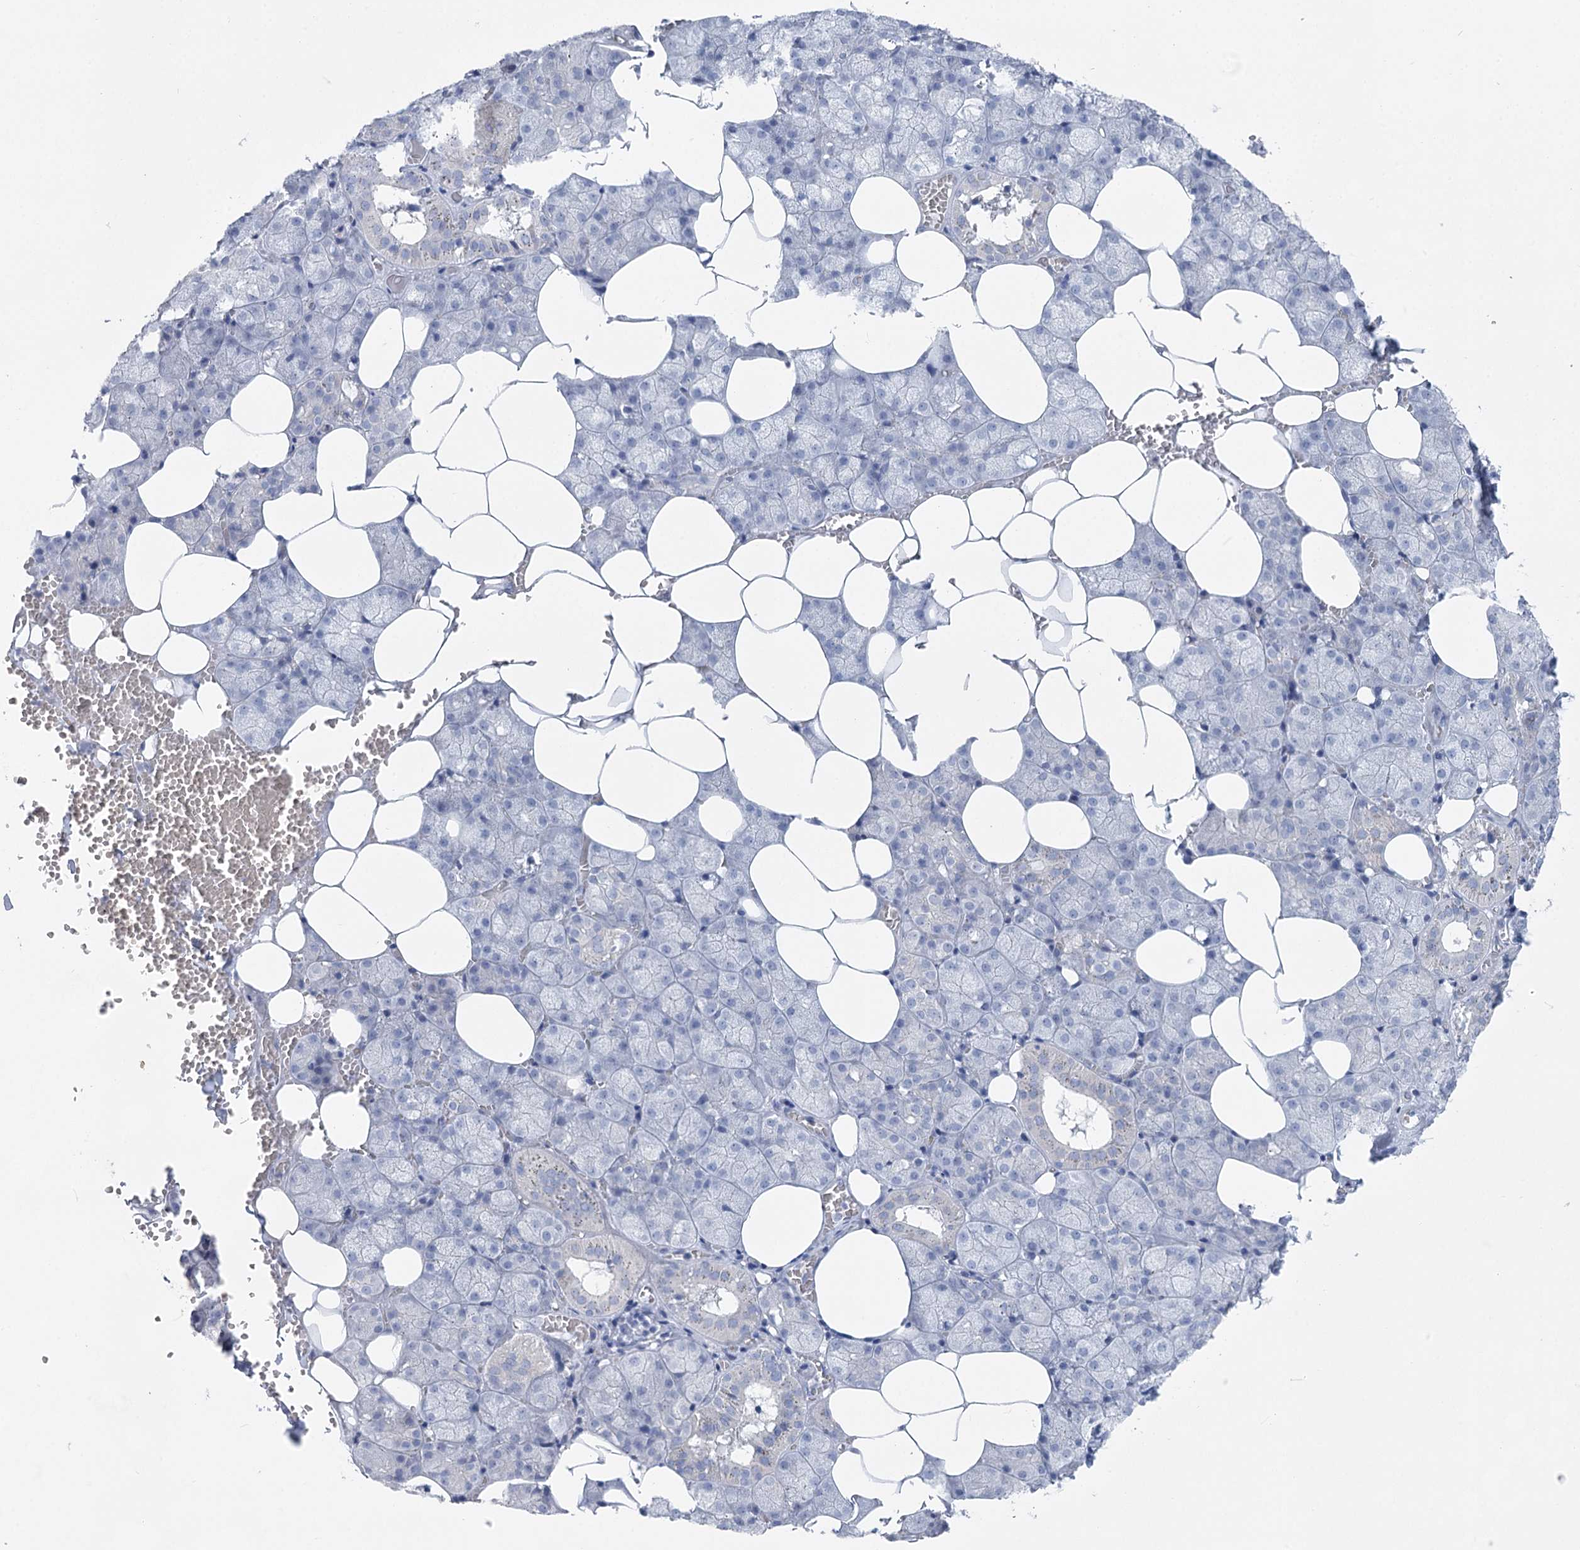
{"staining": {"intensity": "negative", "quantity": "none", "location": "none"}, "tissue": "salivary gland", "cell_type": "Glandular cells", "image_type": "normal", "snomed": [{"axis": "morphology", "description": "Normal tissue, NOS"}, {"axis": "topography", "description": "Salivary gland"}], "caption": "Glandular cells show no significant protein positivity in normal salivary gland. Brightfield microscopy of immunohistochemistry stained with DAB (brown) and hematoxylin (blue), captured at high magnification.", "gene": "WDR74", "patient": {"sex": "male", "age": 62}}